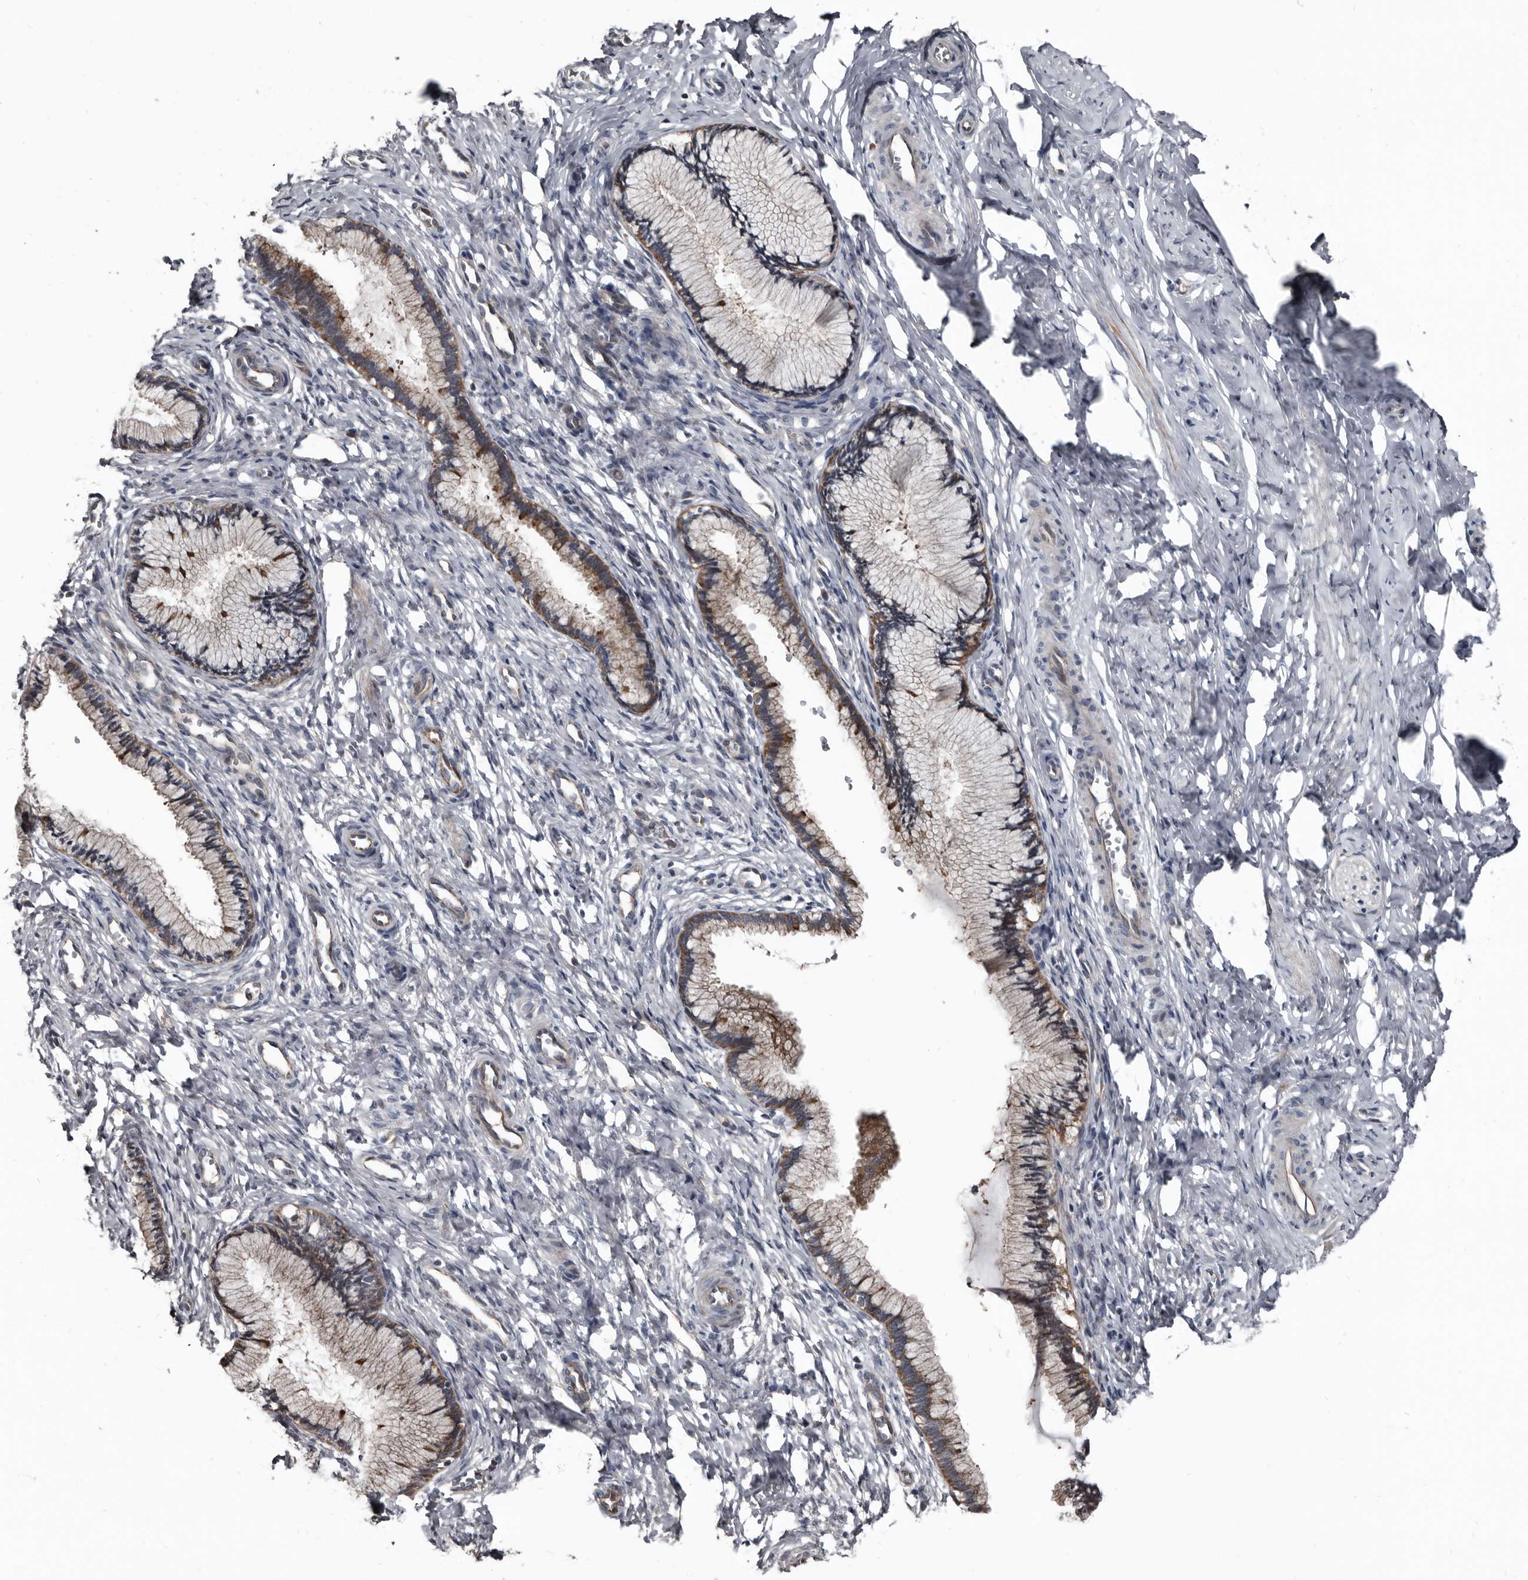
{"staining": {"intensity": "moderate", "quantity": "25%-75%", "location": "cytoplasmic/membranous"}, "tissue": "cervix", "cell_type": "Glandular cells", "image_type": "normal", "snomed": [{"axis": "morphology", "description": "Normal tissue, NOS"}, {"axis": "topography", "description": "Cervix"}], "caption": "Immunohistochemistry micrograph of normal cervix stained for a protein (brown), which demonstrates medium levels of moderate cytoplasmic/membranous staining in approximately 25%-75% of glandular cells.", "gene": "DHPS", "patient": {"sex": "female", "age": 27}}